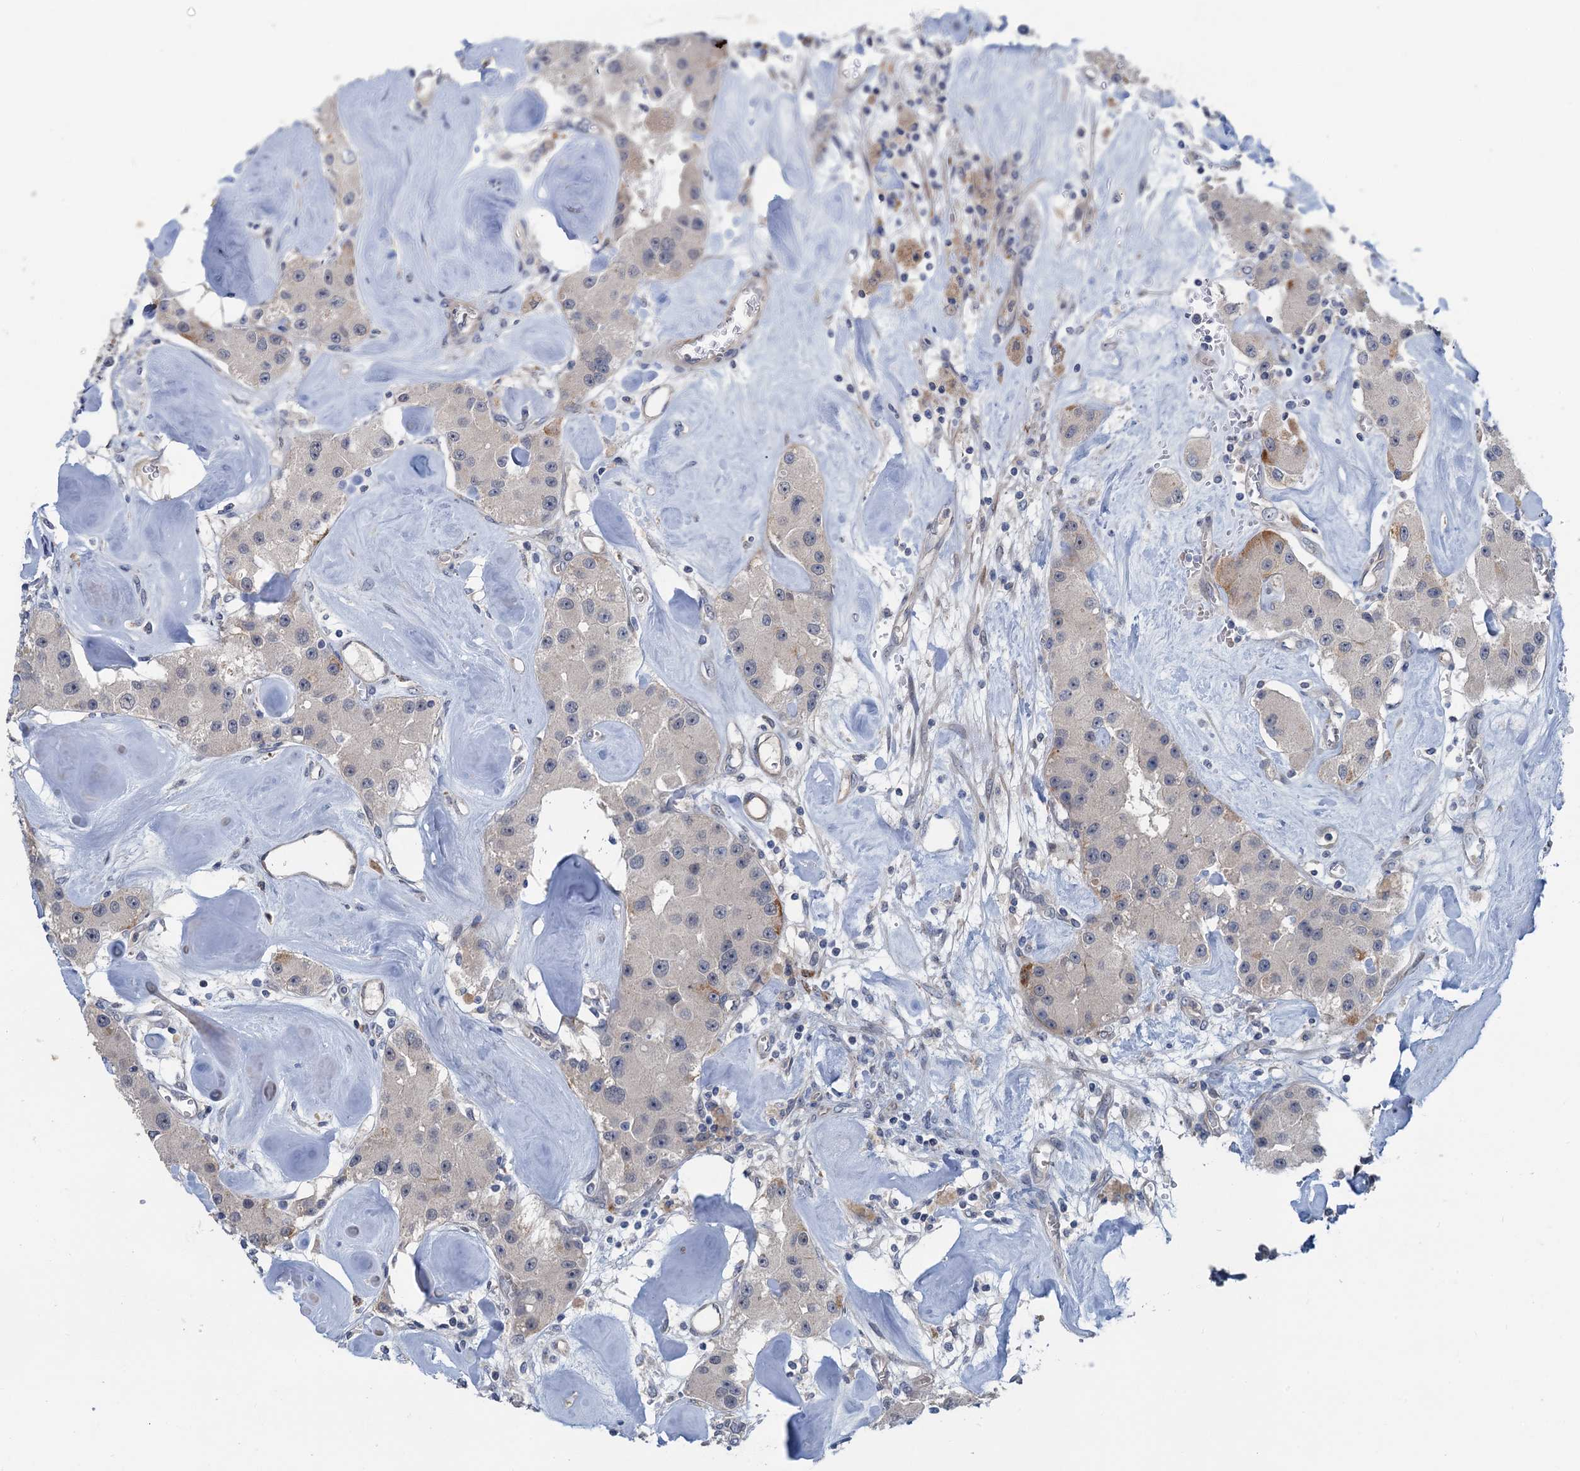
{"staining": {"intensity": "negative", "quantity": "none", "location": "none"}, "tissue": "carcinoid", "cell_type": "Tumor cells", "image_type": "cancer", "snomed": [{"axis": "morphology", "description": "Carcinoid, malignant, NOS"}, {"axis": "topography", "description": "Pancreas"}], "caption": "An image of human carcinoid is negative for staining in tumor cells.", "gene": "MYO16", "patient": {"sex": "male", "age": 41}}